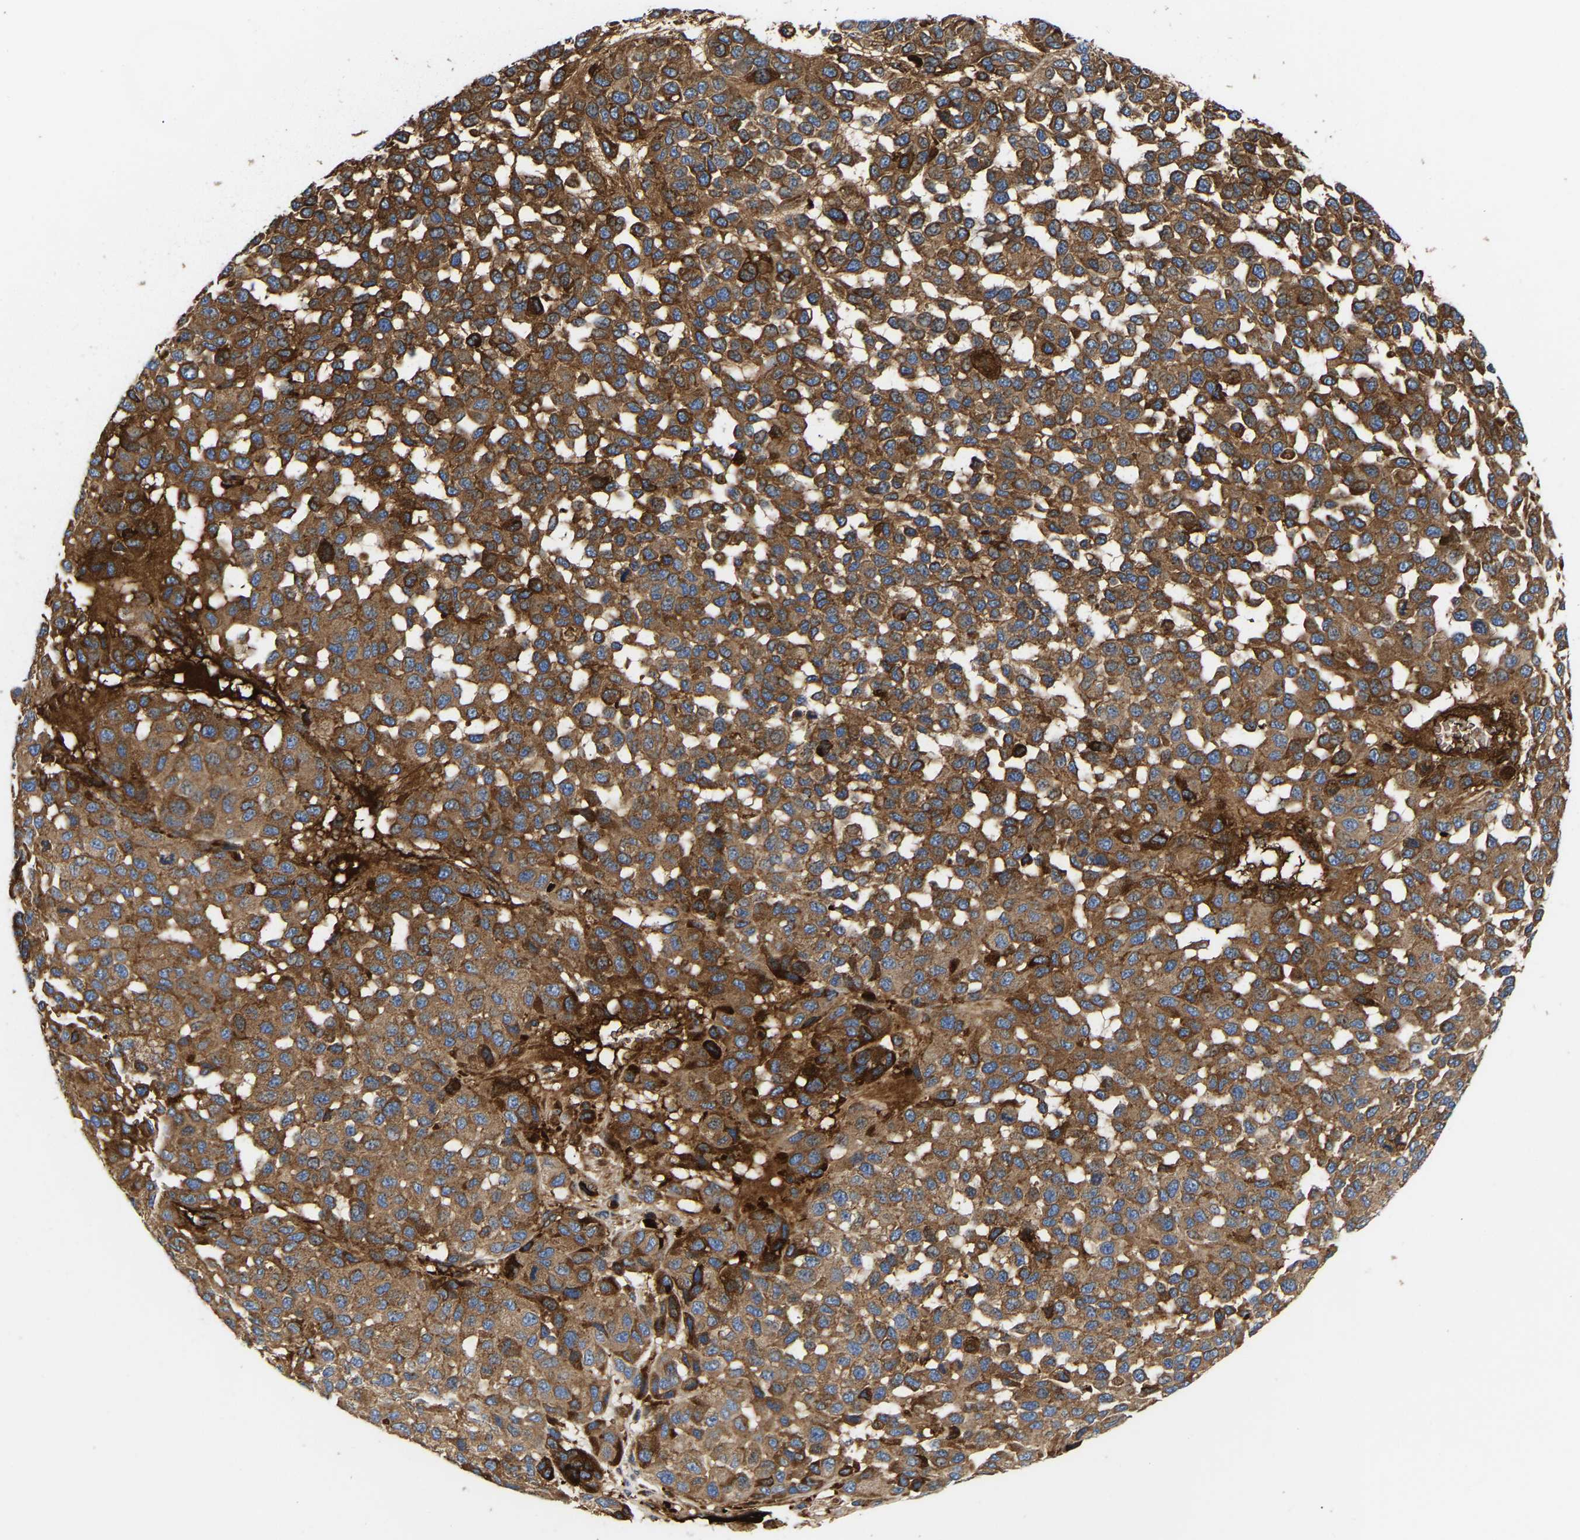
{"staining": {"intensity": "strong", "quantity": ">75%", "location": "cytoplasmic/membranous"}, "tissue": "melanoma", "cell_type": "Tumor cells", "image_type": "cancer", "snomed": [{"axis": "morphology", "description": "Malignant melanoma, NOS"}, {"axis": "topography", "description": "Skin"}], "caption": "Protein staining of melanoma tissue reveals strong cytoplasmic/membranous expression in approximately >75% of tumor cells.", "gene": "AIMP2", "patient": {"sex": "male", "age": 62}}